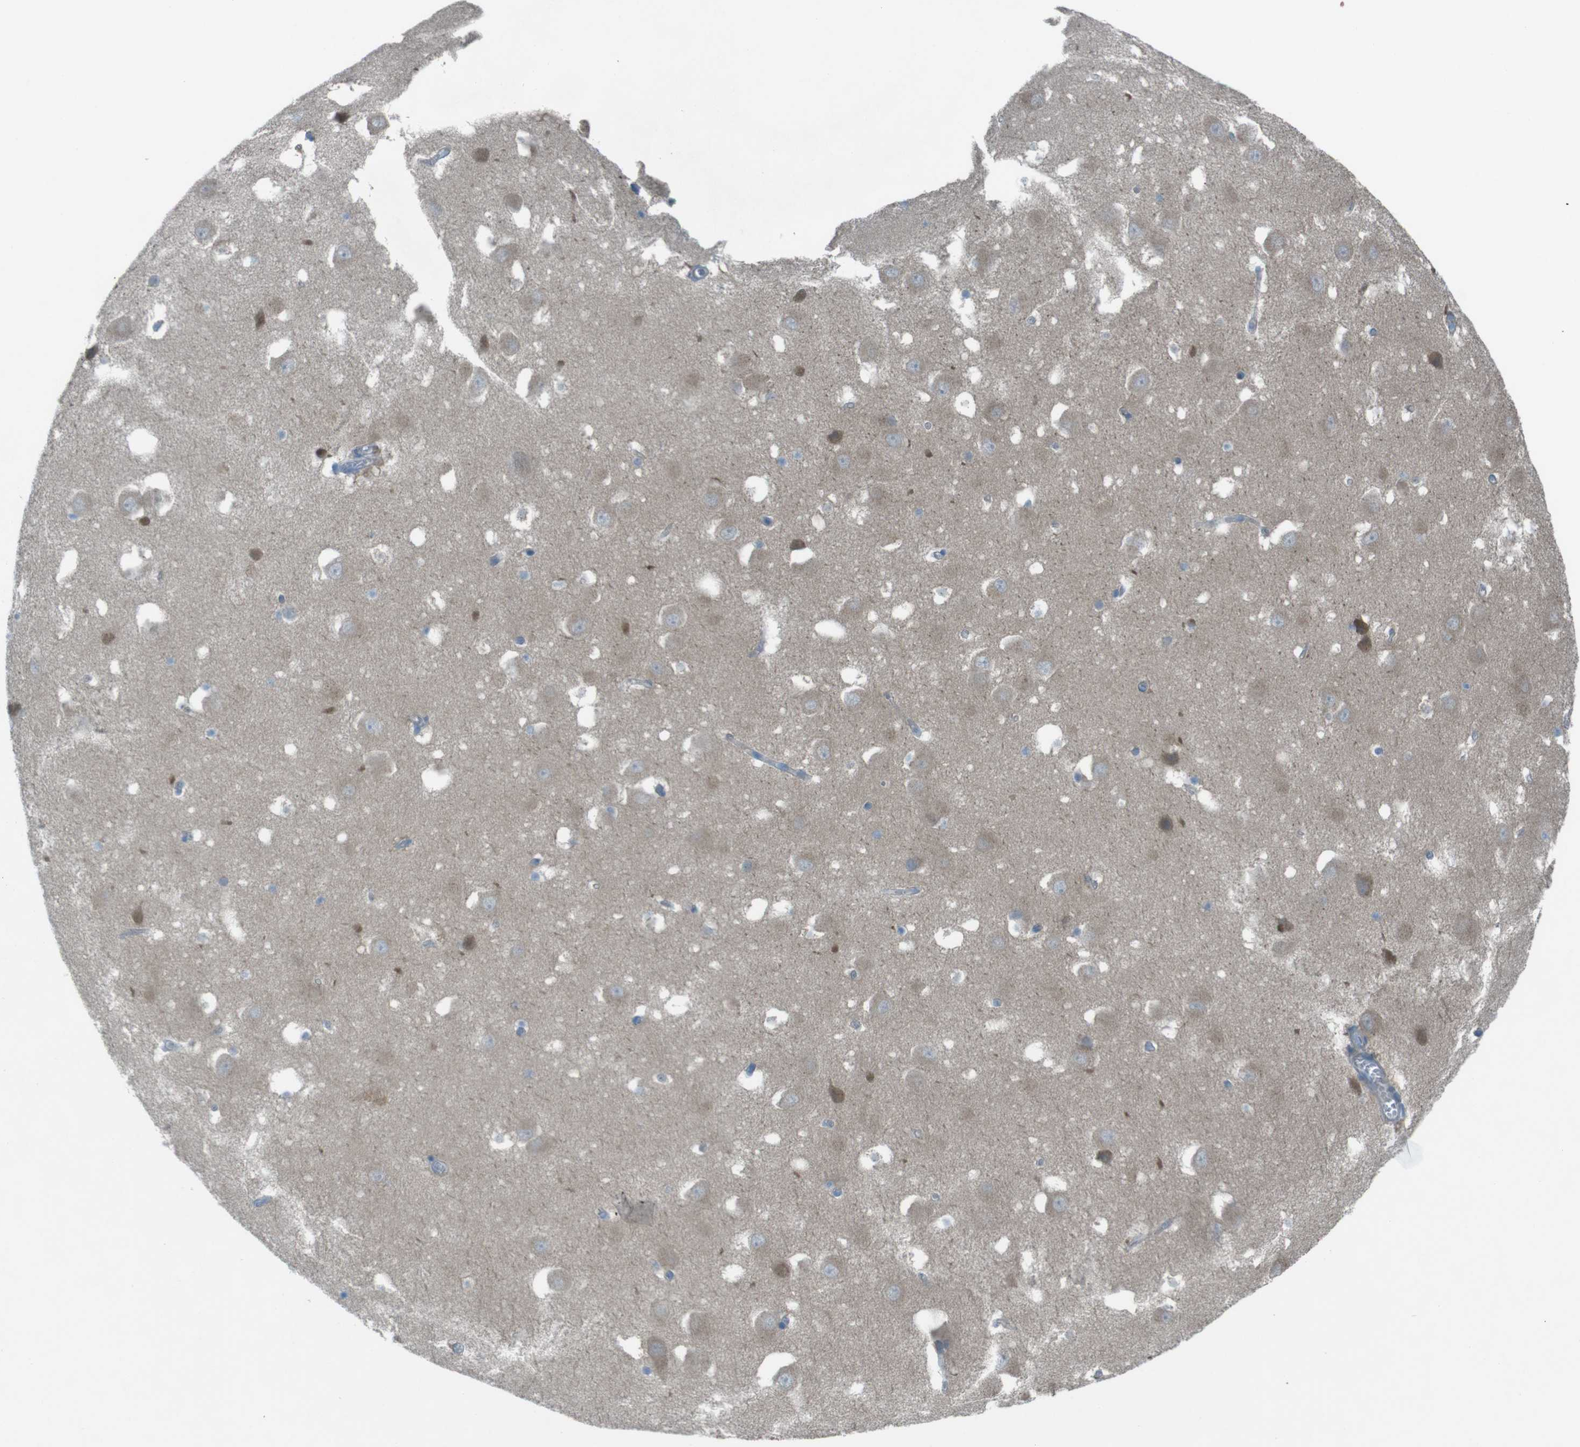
{"staining": {"intensity": "negative", "quantity": "none", "location": "none"}, "tissue": "hippocampus", "cell_type": "Glial cells", "image_type": "normal", "snomed": [{"axis": "morphology", "description": "Normal tissue, NOS"}, {"axis": "topography", "description": "Hippocampus"}], "caption": "Immunohistochemistry image of benign hippocampus: human hippocampus stained with DAB (3,3'-diaminobenzidine) shows no significant protein expression in glial cells.", "gene": "TMEM41B", "patient": {"sex": "male", "age": 45}}